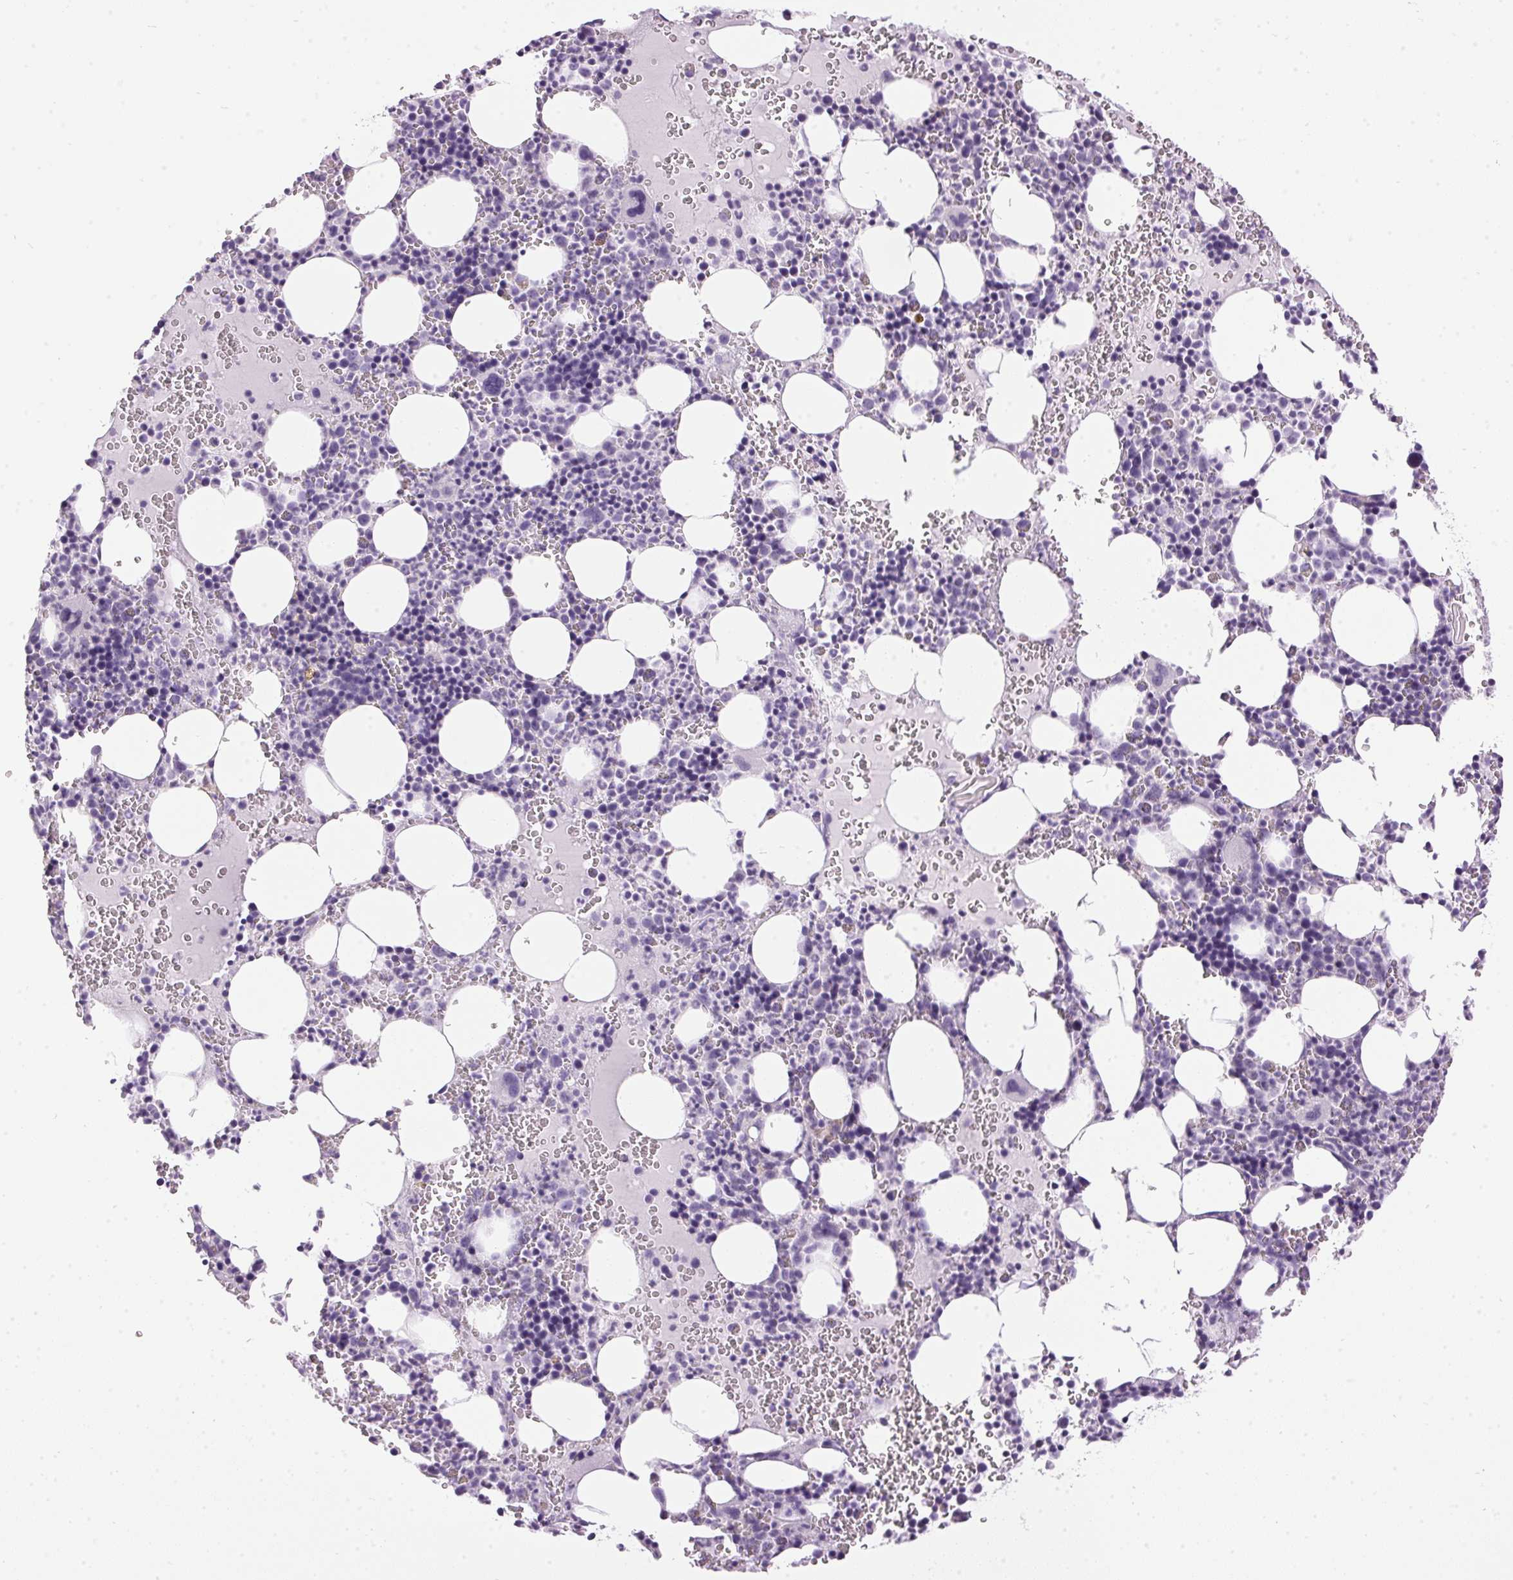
{"staining": {"intensity": "negative", "quantity": "none", "location": "none"}, "tissue": "bone marrow", "cell_type": "Hematopoietic cells", "image_type": "normal", "snomed": [{"axis": "morphology", "description": "Normal tissue, NOS"}, {"axis": "topography", "description": "Bone marrow"}], "caption": "Human bone marrow stained for a protein using IHC reveals no staining in hematopoietic cells.", "gene": "SP7", "patient": {"sex": "male", "age": 63}}